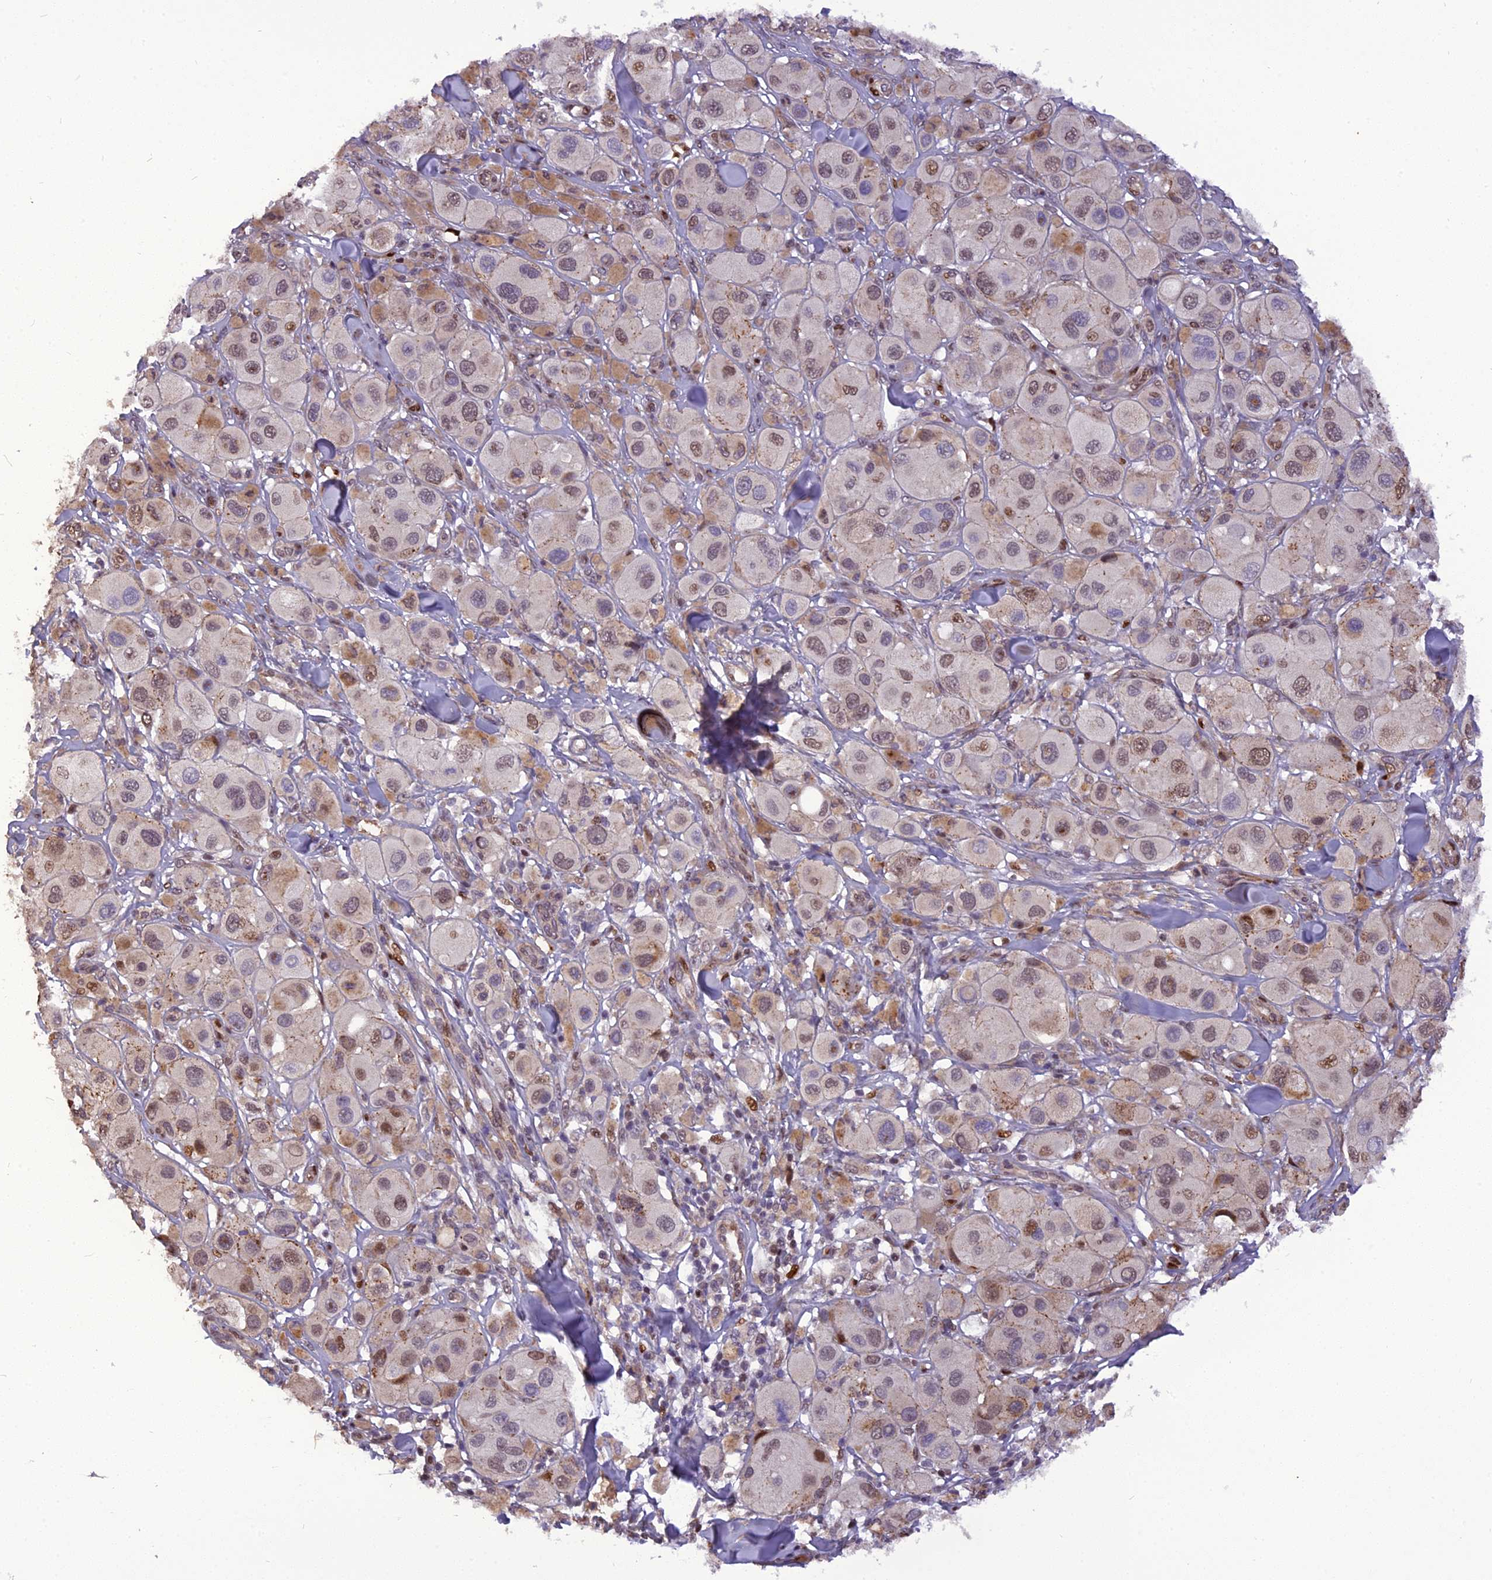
{"staining": {"intensity": "moderate", "quantity": "25%-75%", "location": "cytoplasmic/membranous,nuclear"}, "tissue": "melanoma", "cell_type": "Tumor cells", "image_type": "cancer", "snomed": [{"axis": "morphology", "description": "Malignant melanoma, Metastatic site"}, {"axis": "topography", "description": "Skin"}], "caption": "Immunohistochemical staining of human malignant melanoma (metastatic site) displays medium levels of moderate cytoplasmic/membranous and nuclear protein expression in approximately 25%-75% of tumor cells.", "gene": "MICALL1", "patient": {"sex": "male", "age": 41}}